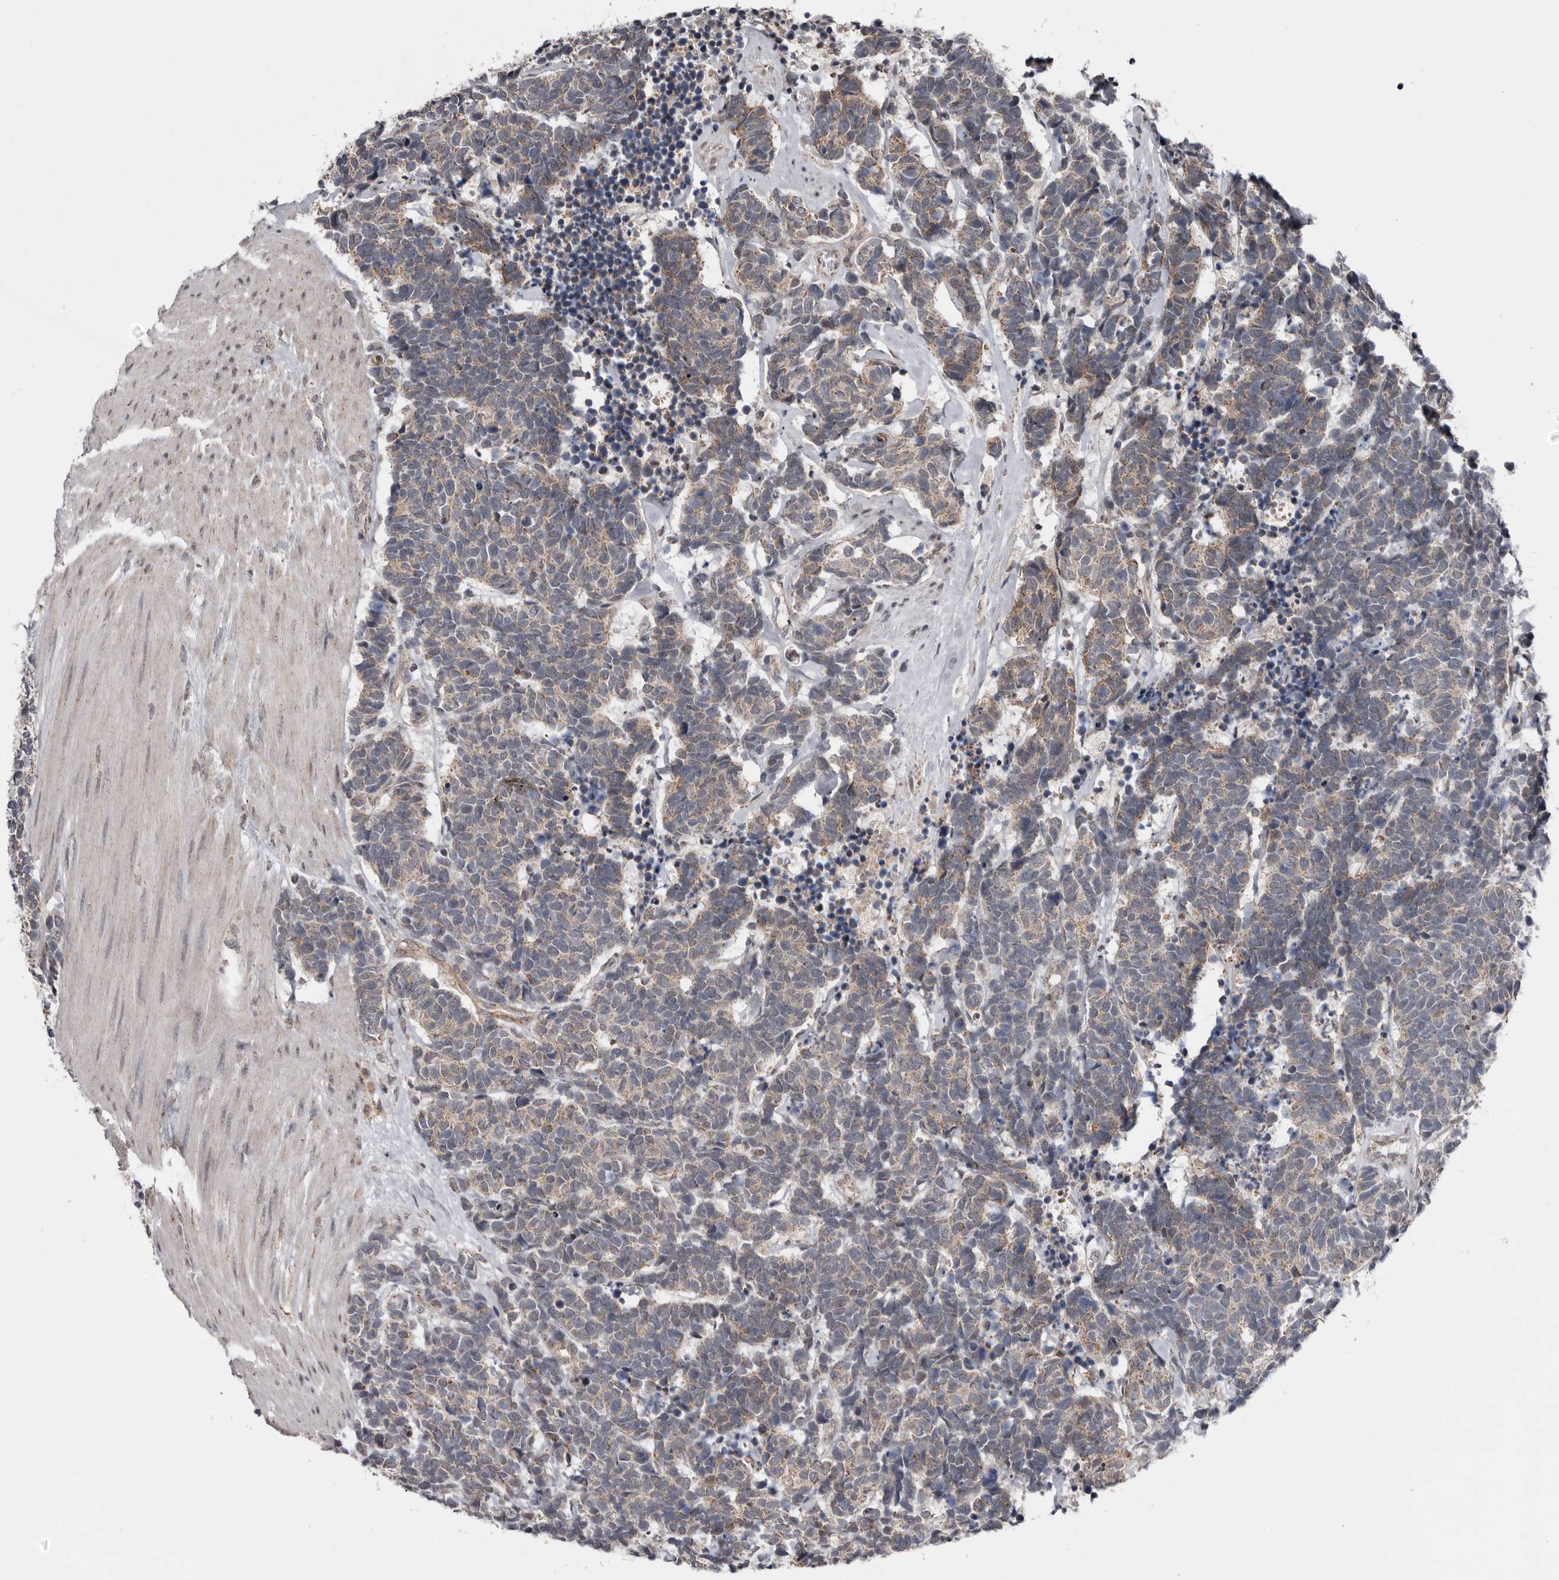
{"staining": {"intensity": "weak", "quantity": "25%-75%", "location": "cytoplasmic/membranous"}, "tissue": "carcinoid", "cell_type": "Tumor cells", "image_type": "cancer", "snomed": [{"axis": "morphology", "description": "Carcinoma, NOS"}, {"axis": "morphology", "description": "Carcinoid, malignant, NOS"}, {"axis": "topography", "description": "Urinary bladder"}], "caption": "Immunohistochemistry (IHC) micrograph of carcinoid stained for a protein (brown), which displays low levels of weak cytoplasmic/membranous expression in about 25%-75% of tumor cells.", "gene": "MOGAT2", "patient": {"sex": "male", "age": 57}}